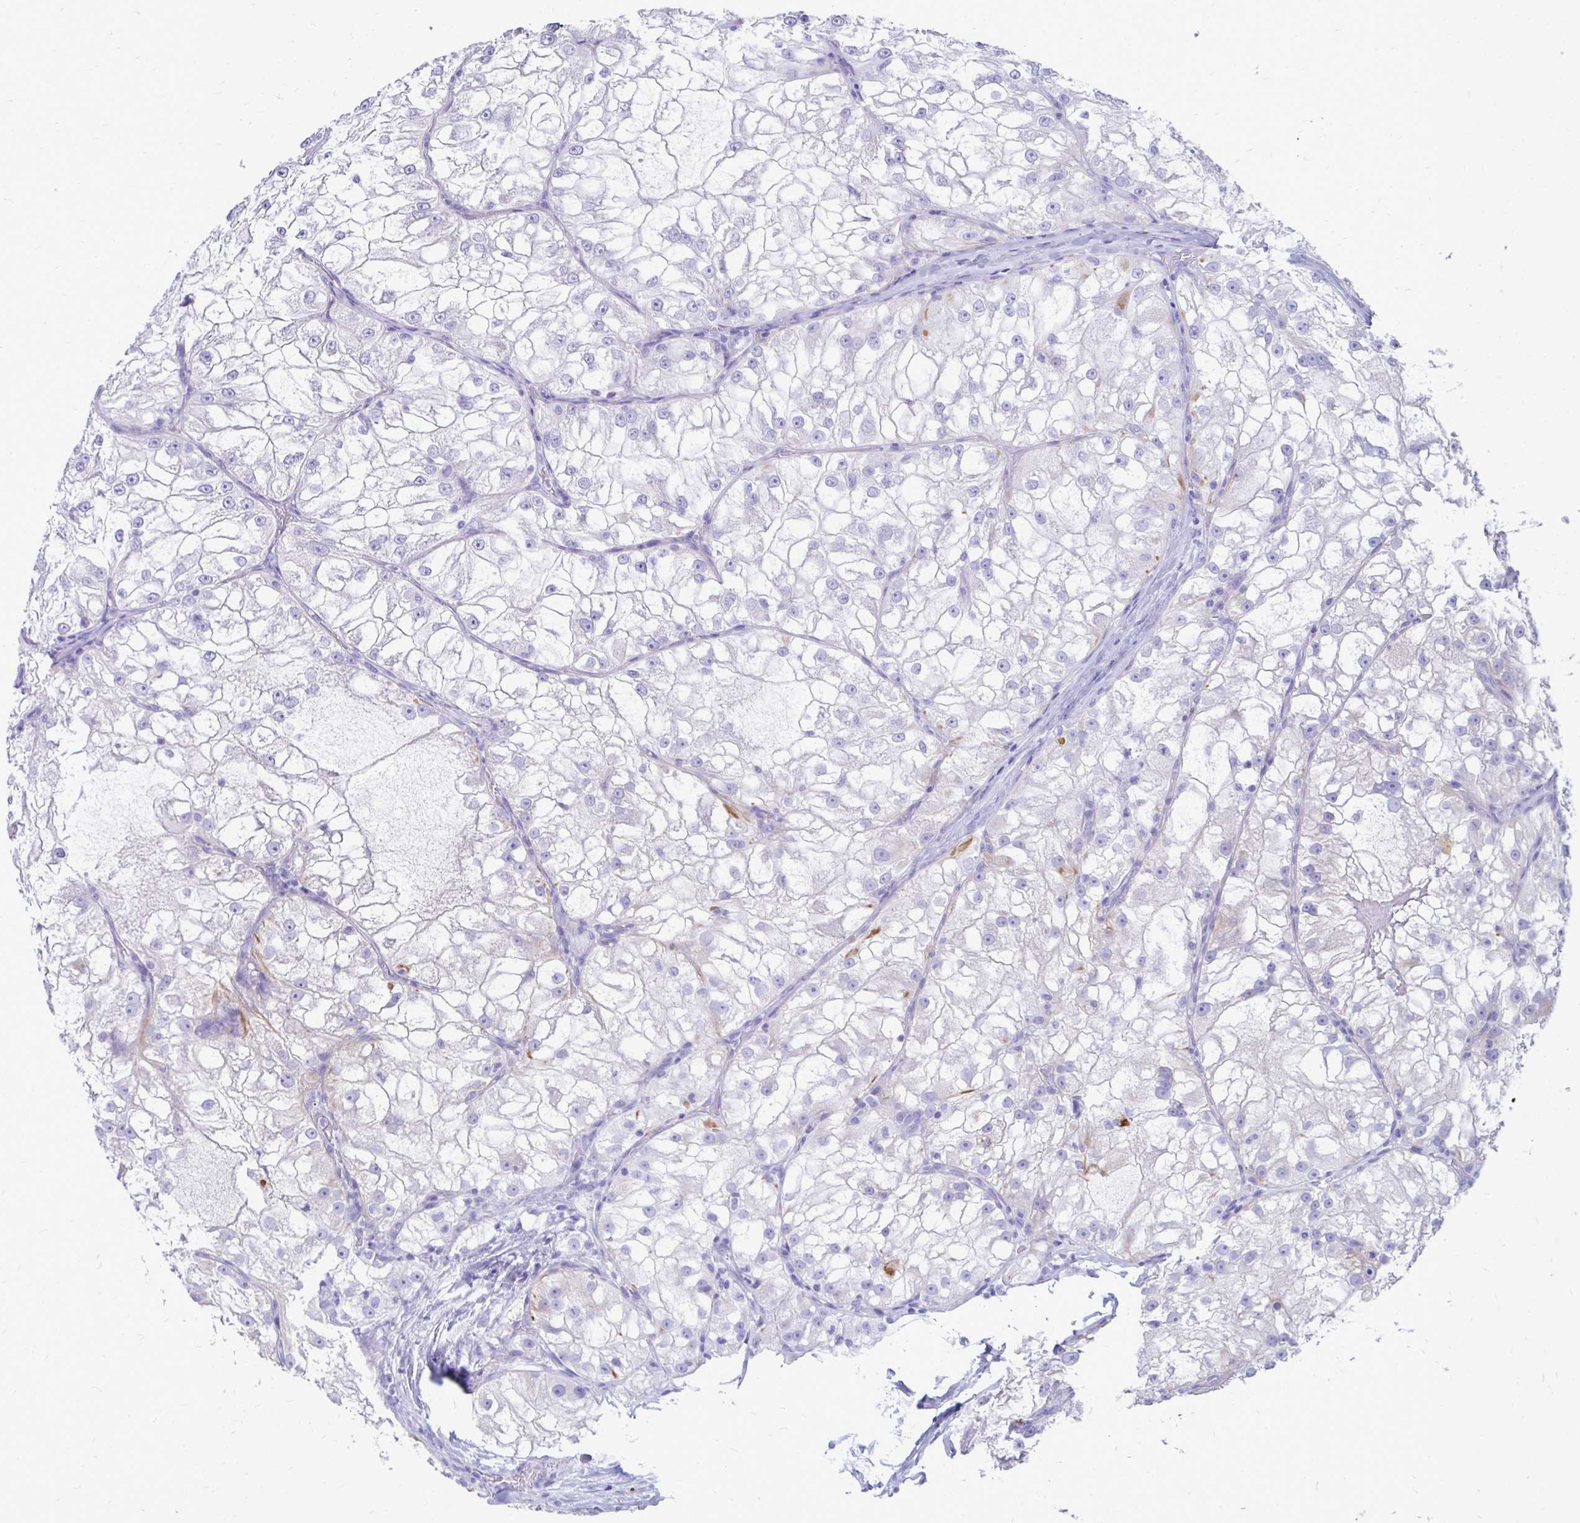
{"staining": {"intensity": "negative", "quantity": "none", "location": "none"}, "tissue": "renal cancer", "cell_type": "Tumor cells", "image_type": "cancer", "snomed": [{"axis": "morphology", "description": "Adenocarcinoma, NOS"}, {"axis": "topography", "description": "Kidney"}], "caption": "The photomicrograph reveals no significant staining in tumor cells of adenocarcinoma (renal).", "gene": "ZNF699", "patient": {"sex": "female", "age": 72}}